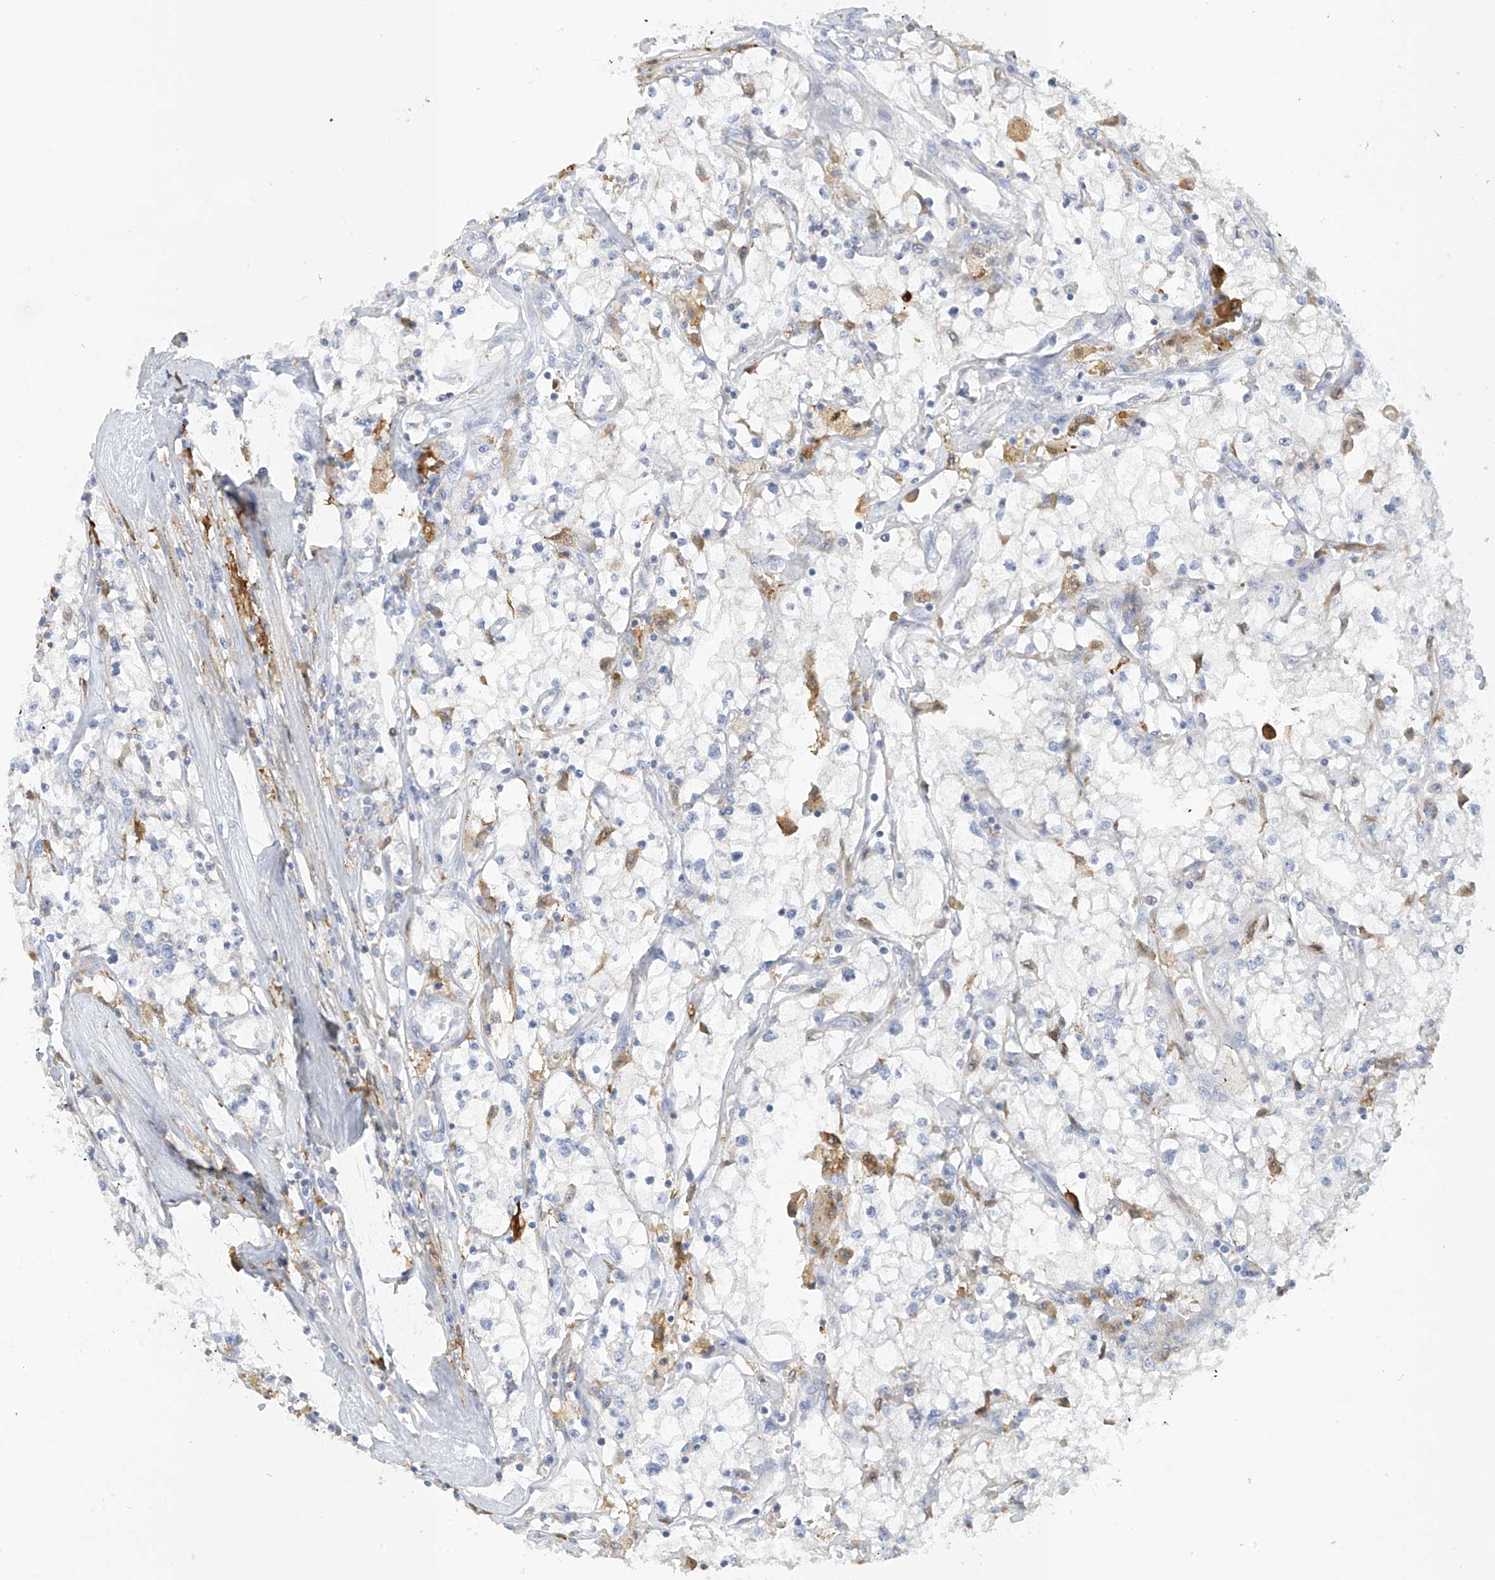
{"staining": {"intensity": "negative", "quantity": "none", "location": "none"}, "tissue": "renal cancer", "cell_type": "Tumor cells", "image_type": "cancer", "snomed": [{"axis": "morphology", "description": "Adenocarcinoma, NOS"}, {"axis": "topography", "description": "Kidney"}], "caption": "Tumor cells are negative for brown protein staining in renal cancer. (DAB immunohistochemistry (IHC), high magnification).", "gene": "TRMT2B", "patient": {"sex": "male", "age": 56}}